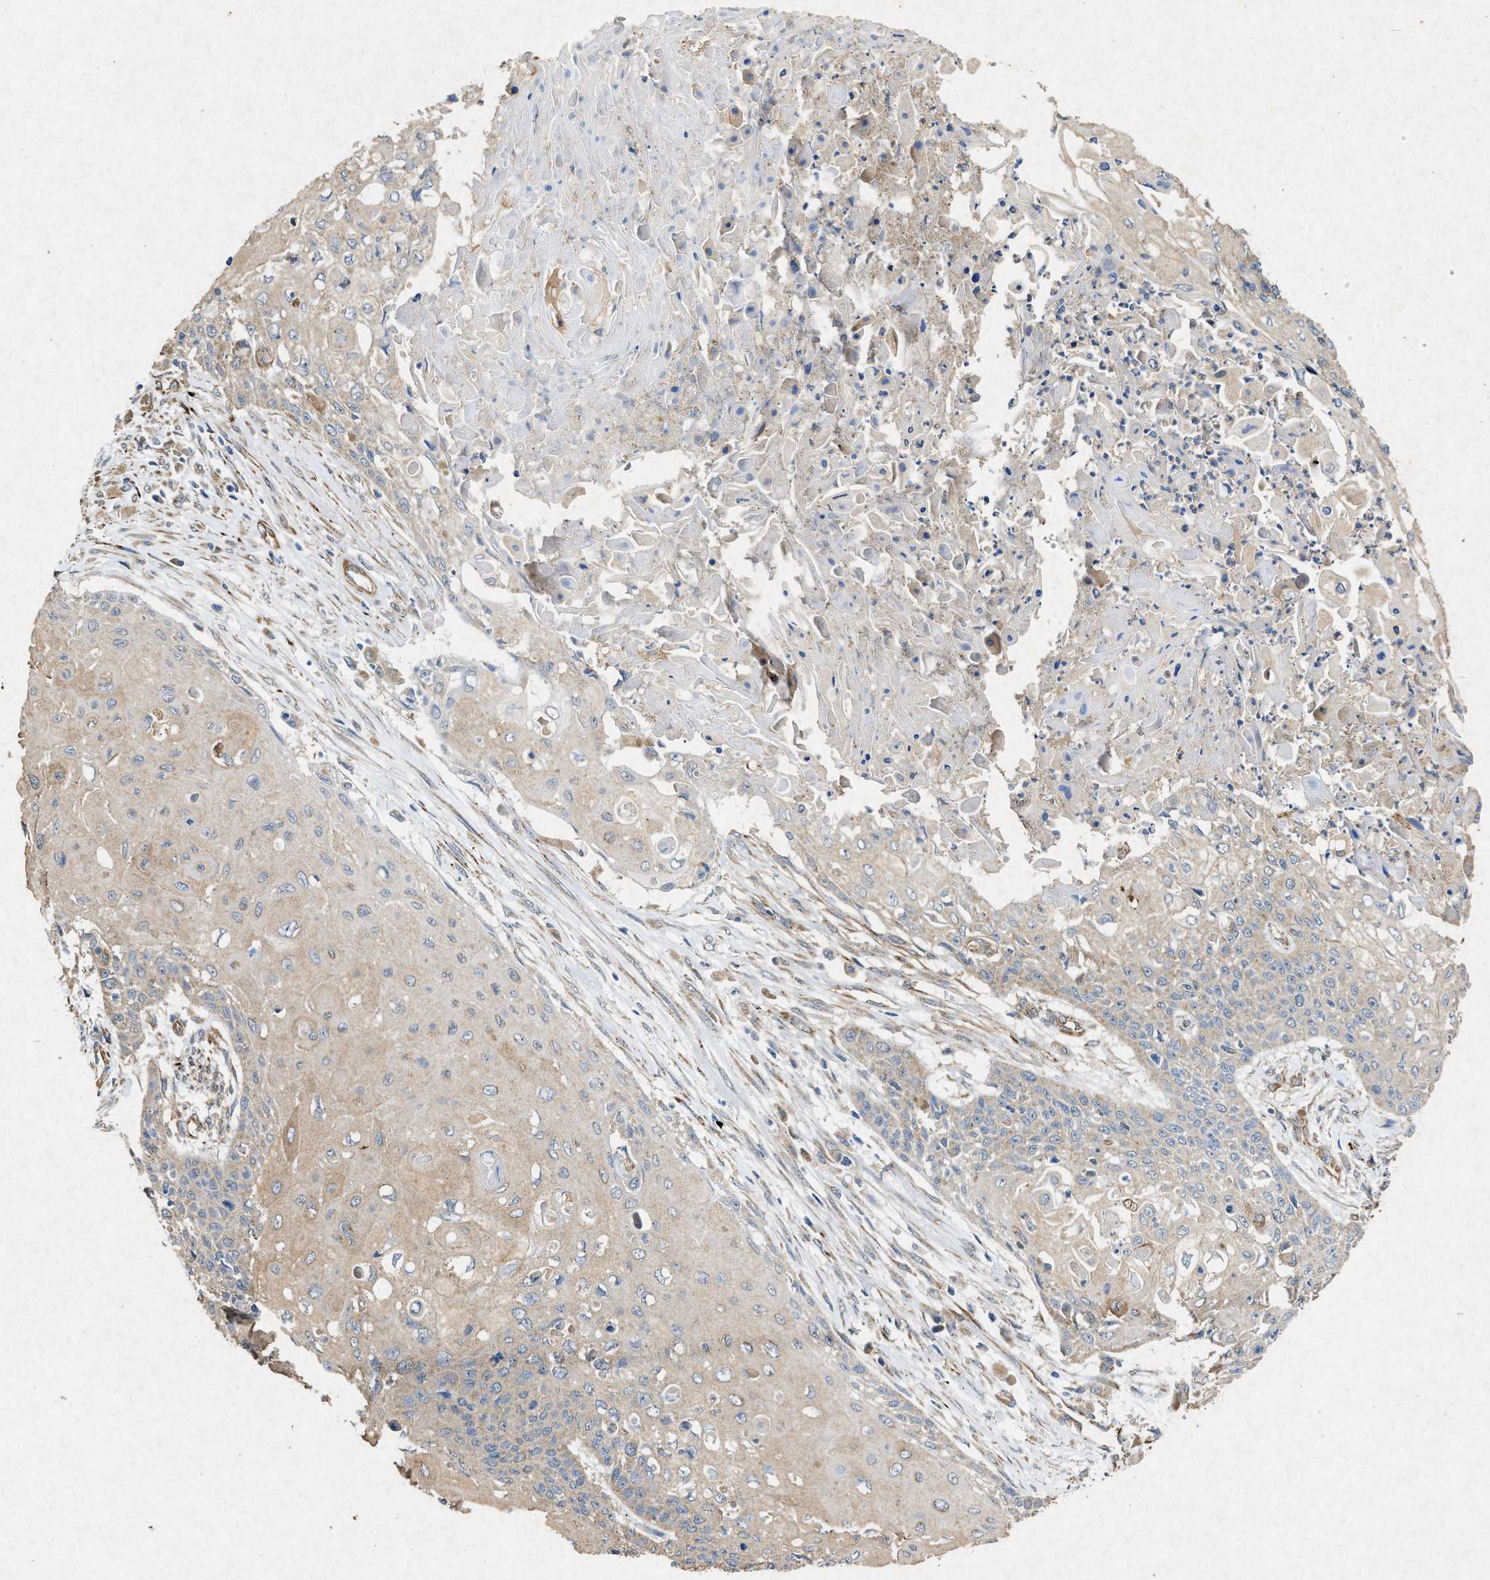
{"staining": {"intensity": "weak", "quantity": ">75%", "location": "cytoplasmic/membranous"}, "tissue": "cervical cancer", "cell_type": "Tumor cells", "image_type": "cancer", "snomed": [{"axis": "morphology", "description": "Squamous cell carcinoma, NOS"}, {"axis": "topography", "description": "Cervix"}], "caption": "Immunohistochemical staining of cervical cancer exhibits low levels of weak cytoplasmic/membranous protein staining in about >75% of tumor cells. The protein of interest is shown in brown color, while the nuclei are stained blue.", "gene": "CDK15", "patient": {"sex": "female", "age": 39}}